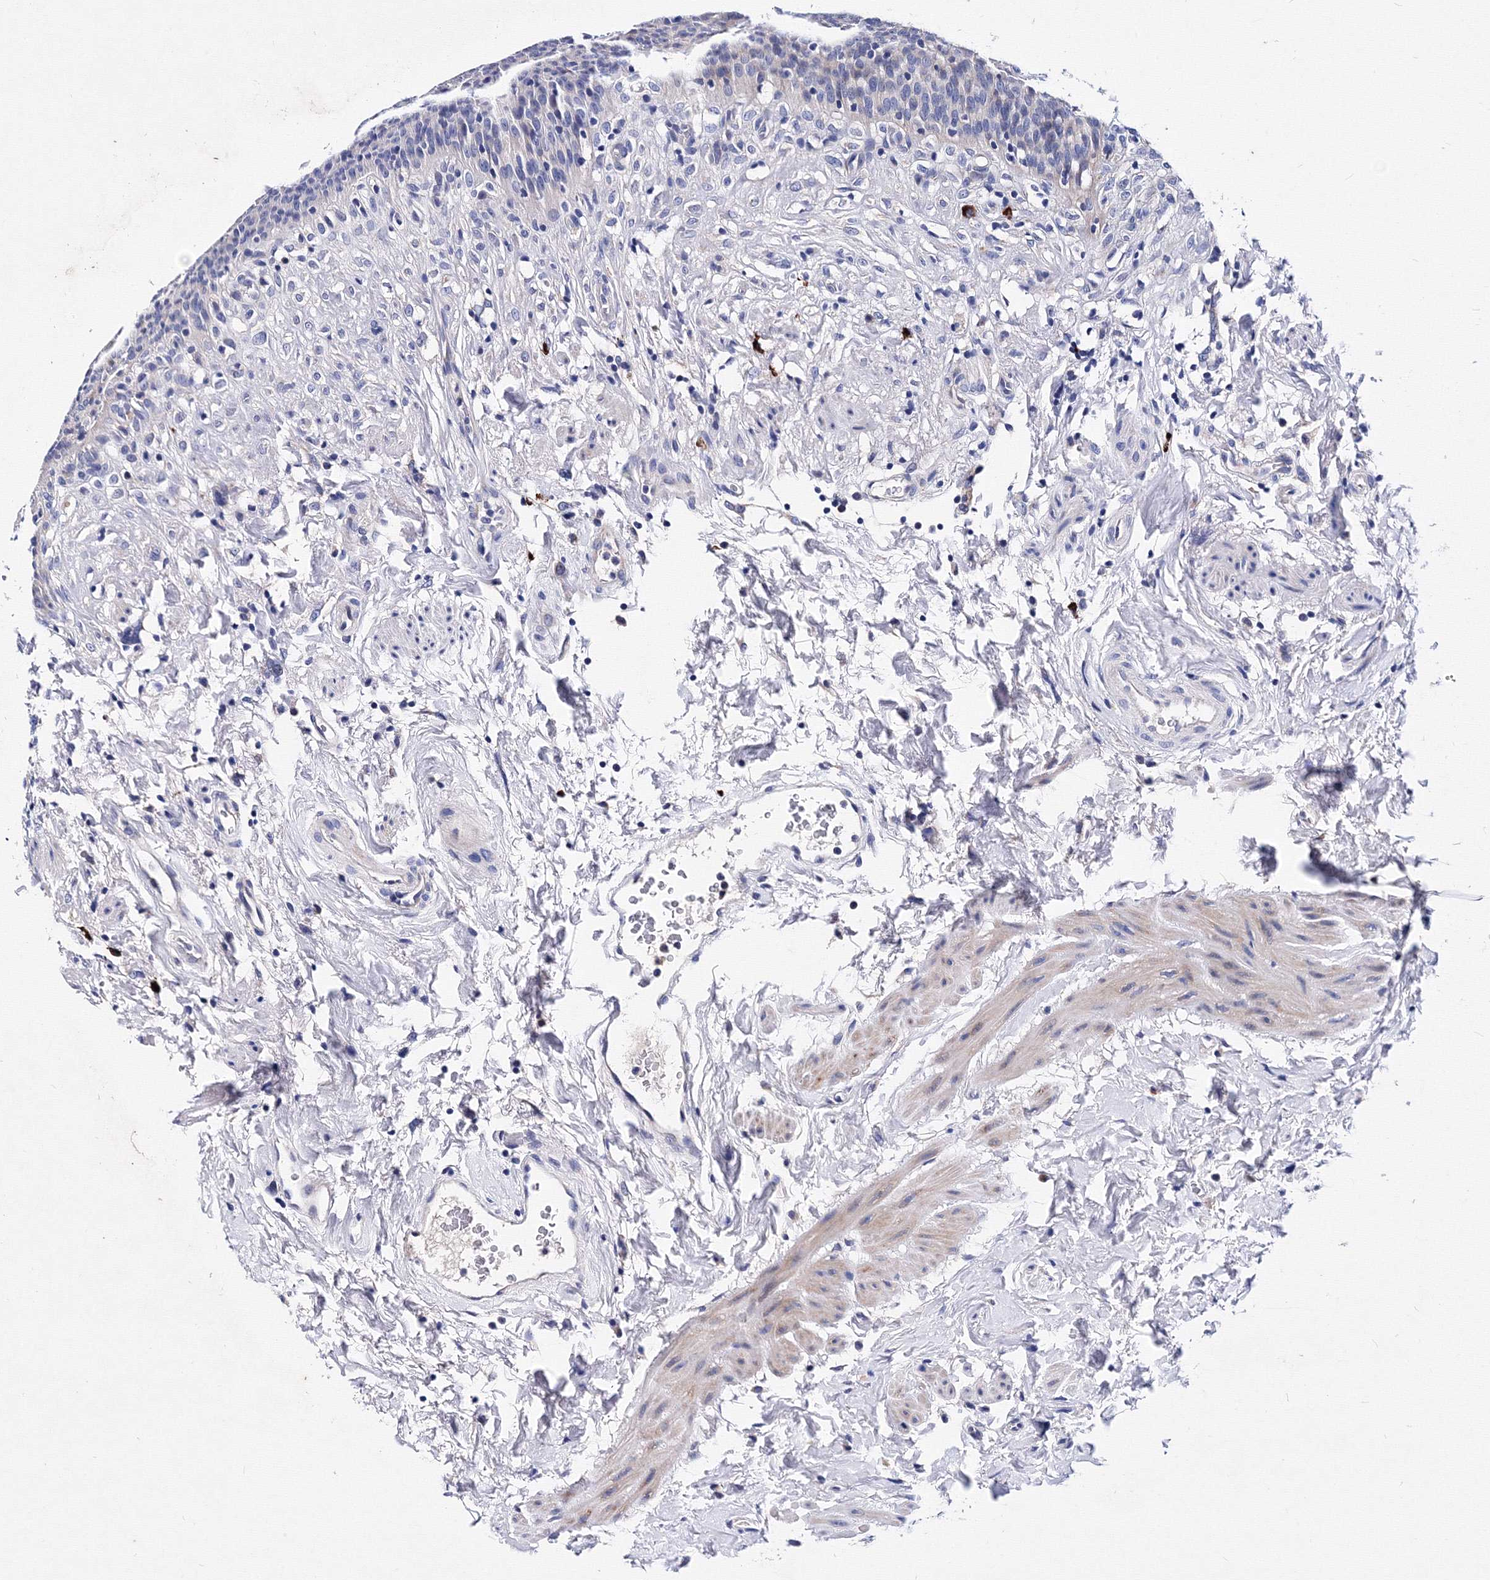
{"staining": {"intensity": "negative", "quantity": "none", "location": "none"}, "tissue": "urinary bladder", "cell_type": "Urothelial cells", "image_type": "normal", "snomed": [{"axis": "morphology", "description": "Normal tissue, NOS"}, {"axis": "topography", "description": "Urinary bladder"}], "caption": "An IHC image of benign urinary bladder is shown. There is no staining in urothelial cells of urinary bladder. (DAB (3,3'-diaminobenzidine) immunohistochemistry visualized using brightfield microscopy, high magnification).", "gene": "TRPM2", "patient": {"sex": "female", "age": 79}}